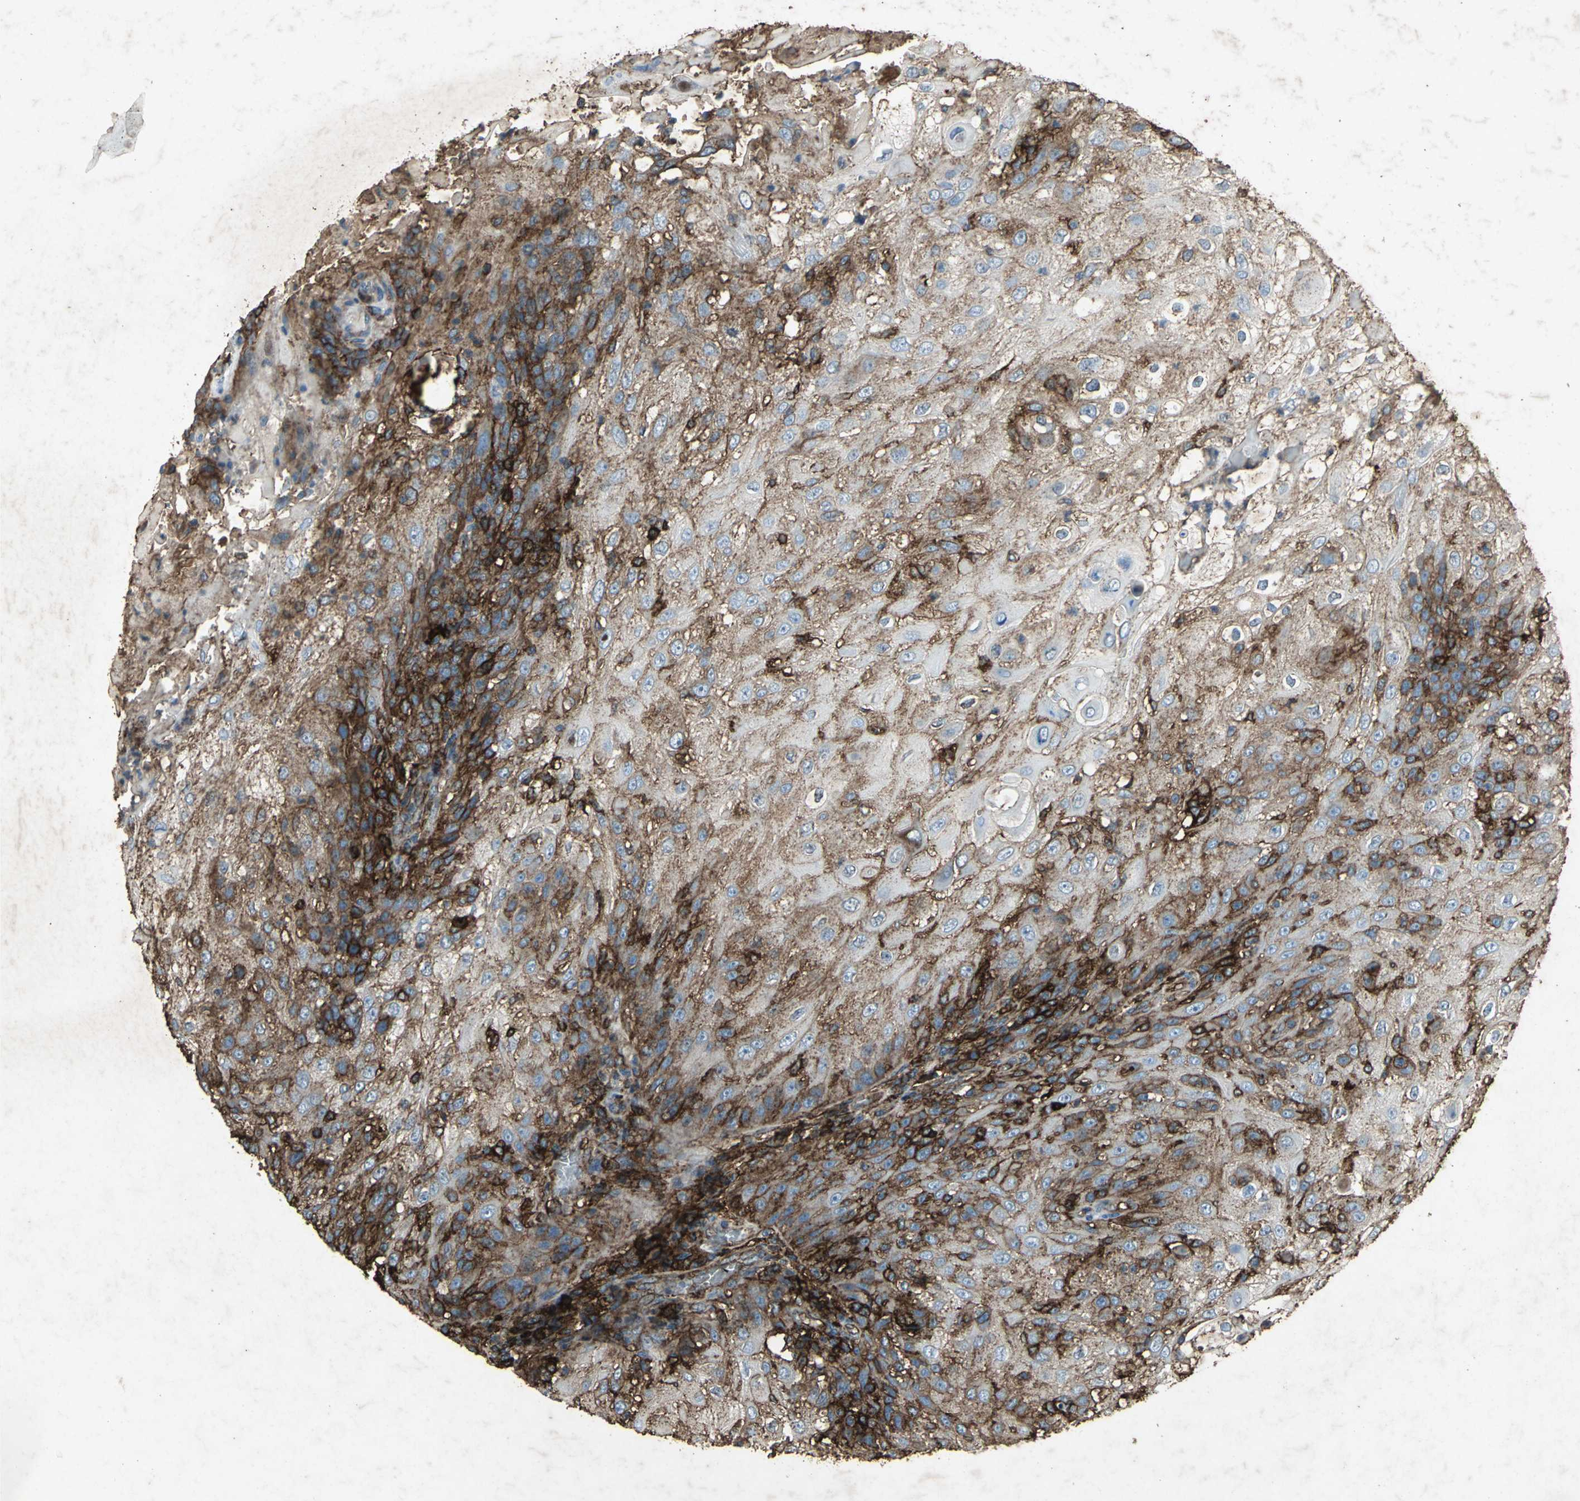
{"staining": {"intensity": "strong", "quantity": ">75%", "location": "cytoplasmic/membranous"}, "tissue": "skin cancer", "cell_type": "Tumor cells", "image_type": "cancer", "snomed": [{"axis": "morphology", "description": "Normal tissue, NOS"}, {"axis": "morphology", "description": "Squamous cell carcinoma, NOS"}, {"axis": "topography", "description": "Skin"}], "caption": "High-magnification brightfield microscopy of squamous cell carcinoma (skin) stained with DAB (brown) and counterstained with hematoxylin (blue). tumor cells exhibit strong cytoplasmic/membranous positivity is present in approximately>75% of cells. The staining is performed using DAB (3,3'-diaminobenzidine) brown chromogen to label protein expression. The nuclei are counter-stained blue using hematoxylin.", "gene": "CCR6", "patient": {"sex": "female", "age": 83}}